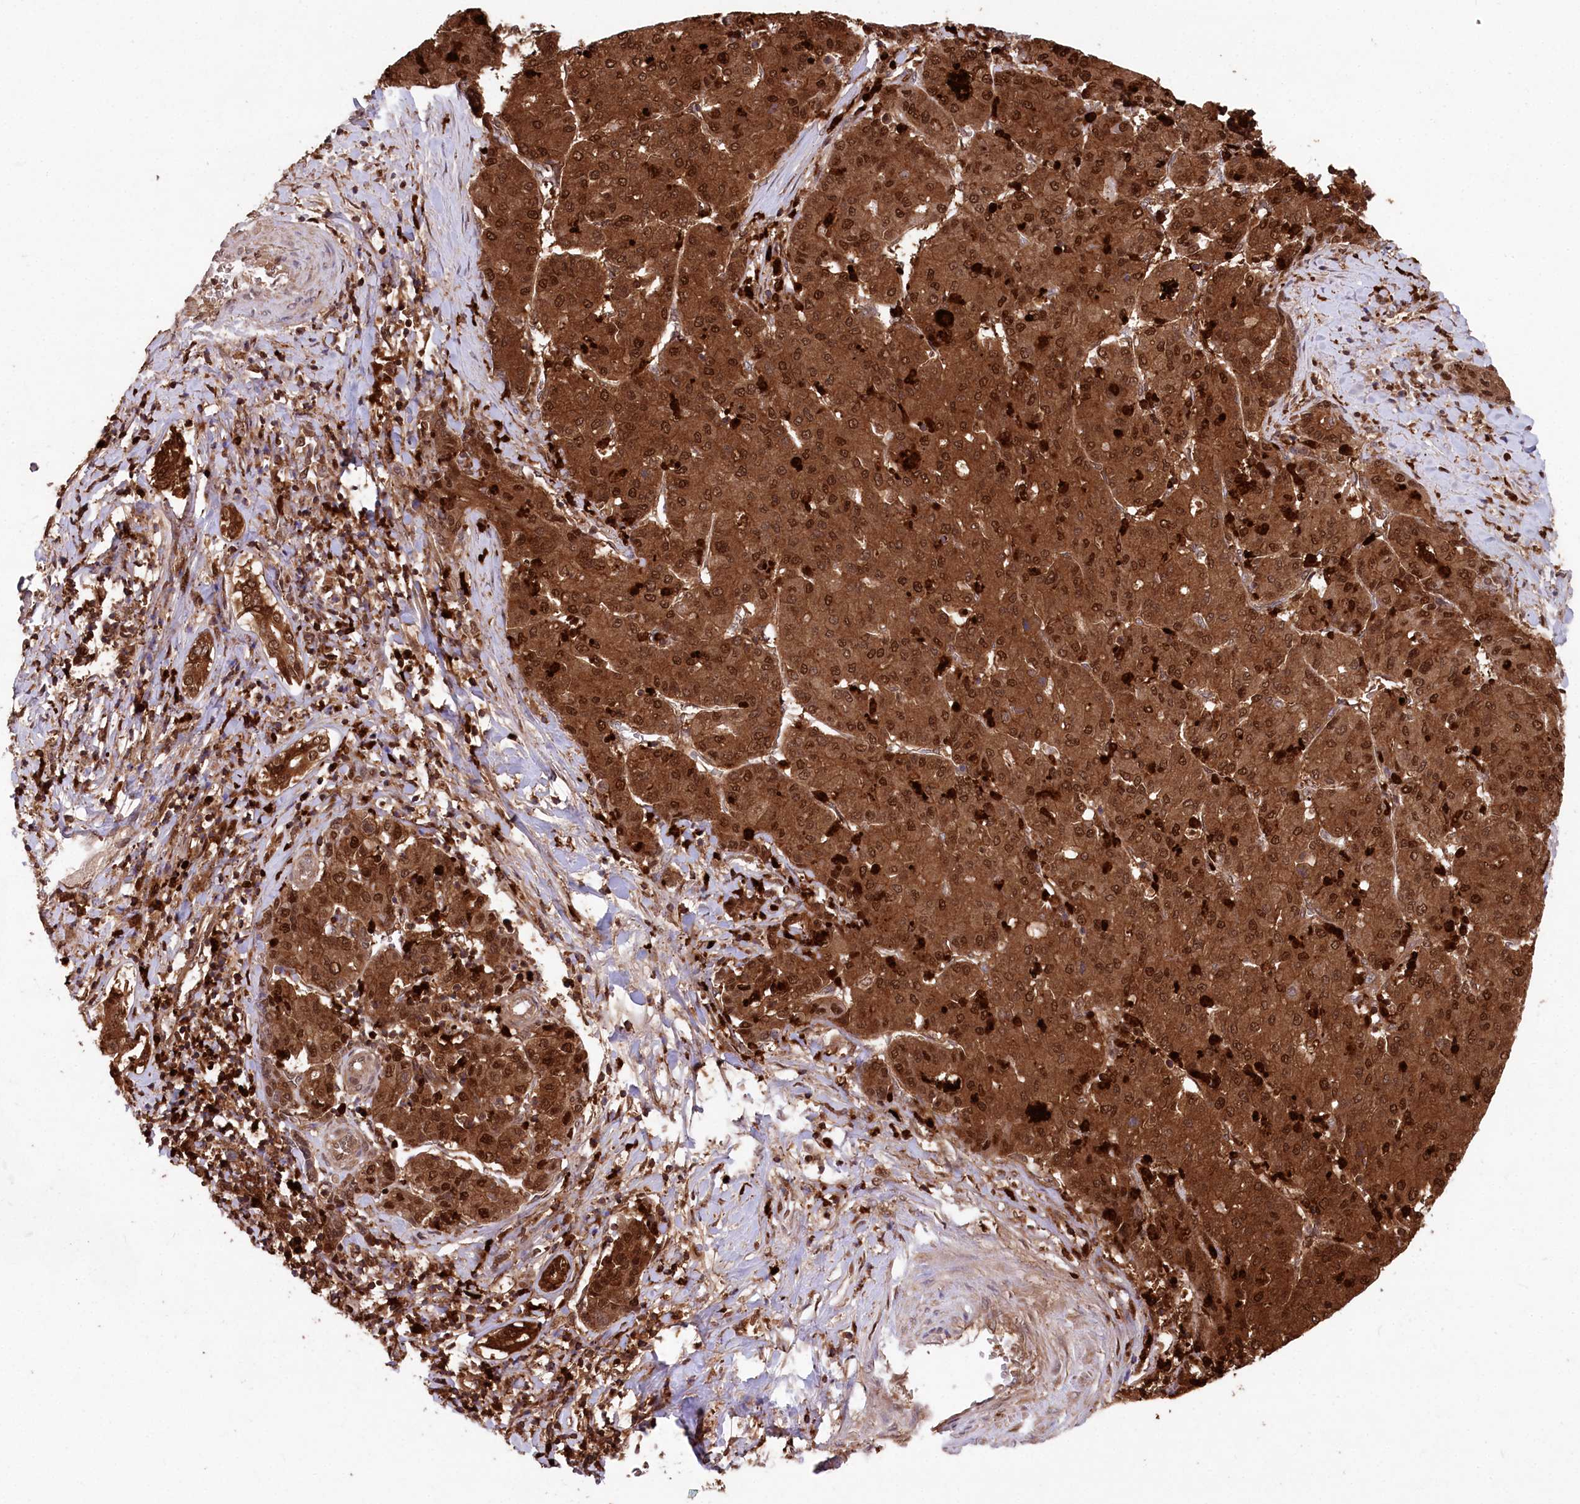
{"staining": {"intensity": "strong", "quantity": ">75%", "location": "cytoplasmic/membranous,nuclear"}, "tissue": "liver cancer", "cell_type": "Tumor cells", "image_type": "cancer", "snomed": [{"axis": "morphology", "description": "Carcinoma, Hepatocellular, NOS"}, {"axis": "topography", "description": "Liver"}], "caption": "Immunohistochemistry (IHC) image of human liver hepatocellular carcinoma stained for a protein (brown), which demonstrates high levels of strong cytoplasmic/membranous and nuclear expression in approximately >75% of tumor cells.", "gene": "LSG1", "patient": {"sex": "male", "age": 65}}